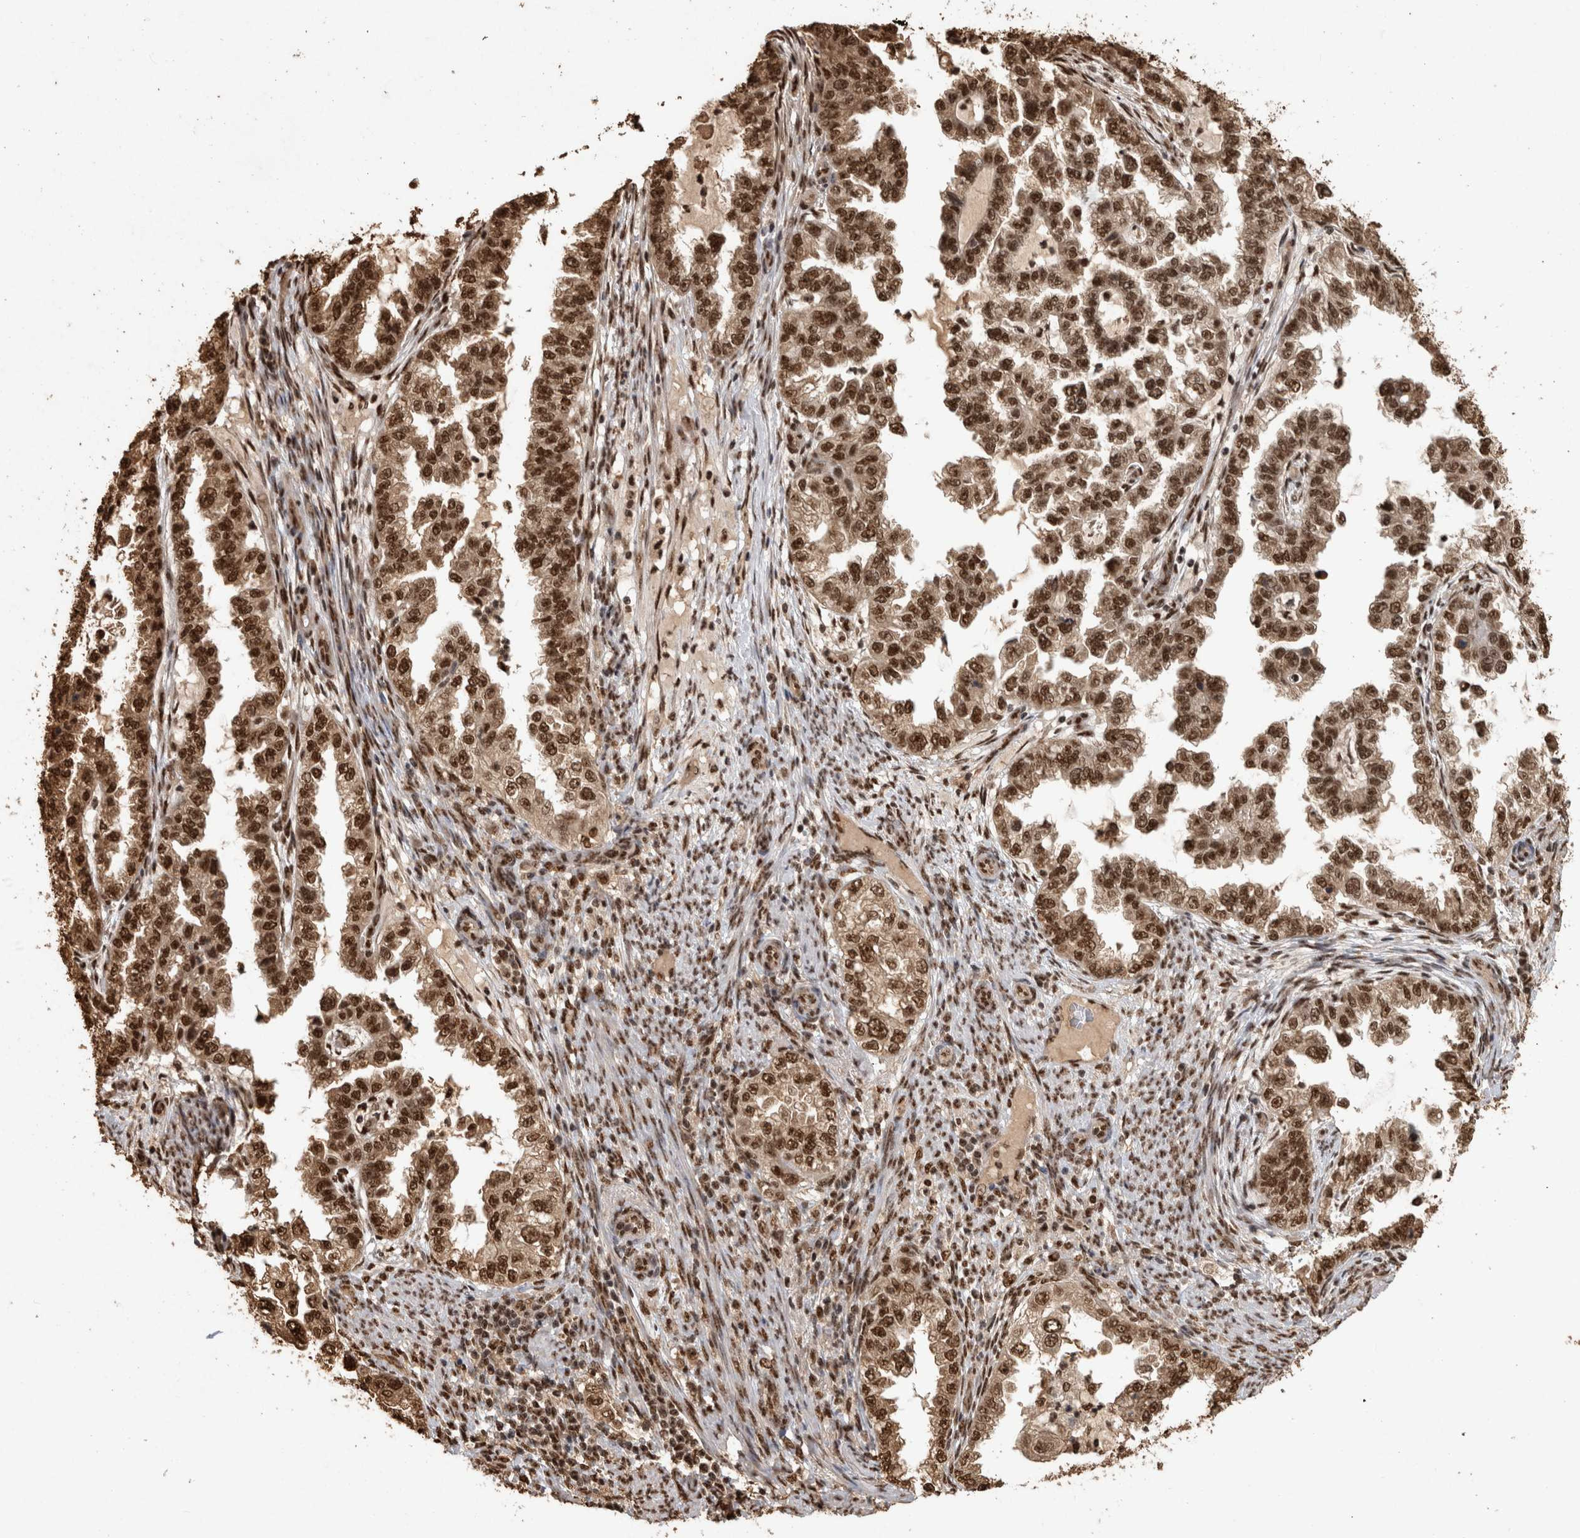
{"staining": {"intensity": "strong", "quantity": ">75%", "location": "nuclear"}, "tissue": "endometrial cancer", "cell_type": "Tumor cells", "image_type": "cancer", "snomed": [{"axis": "morphology", "description": "Adenocarcinoma, NOS"}, {"axis": "topography", "description": "Endometrium"}], "caption": "Human adenocarcinoma (endometrial) stained for a protein (brown) shows strong nuclear positive staining in approximately >75% of tumor cells.", "gene": "RAD50", "patient": {"sex": "female", "age": 85}}